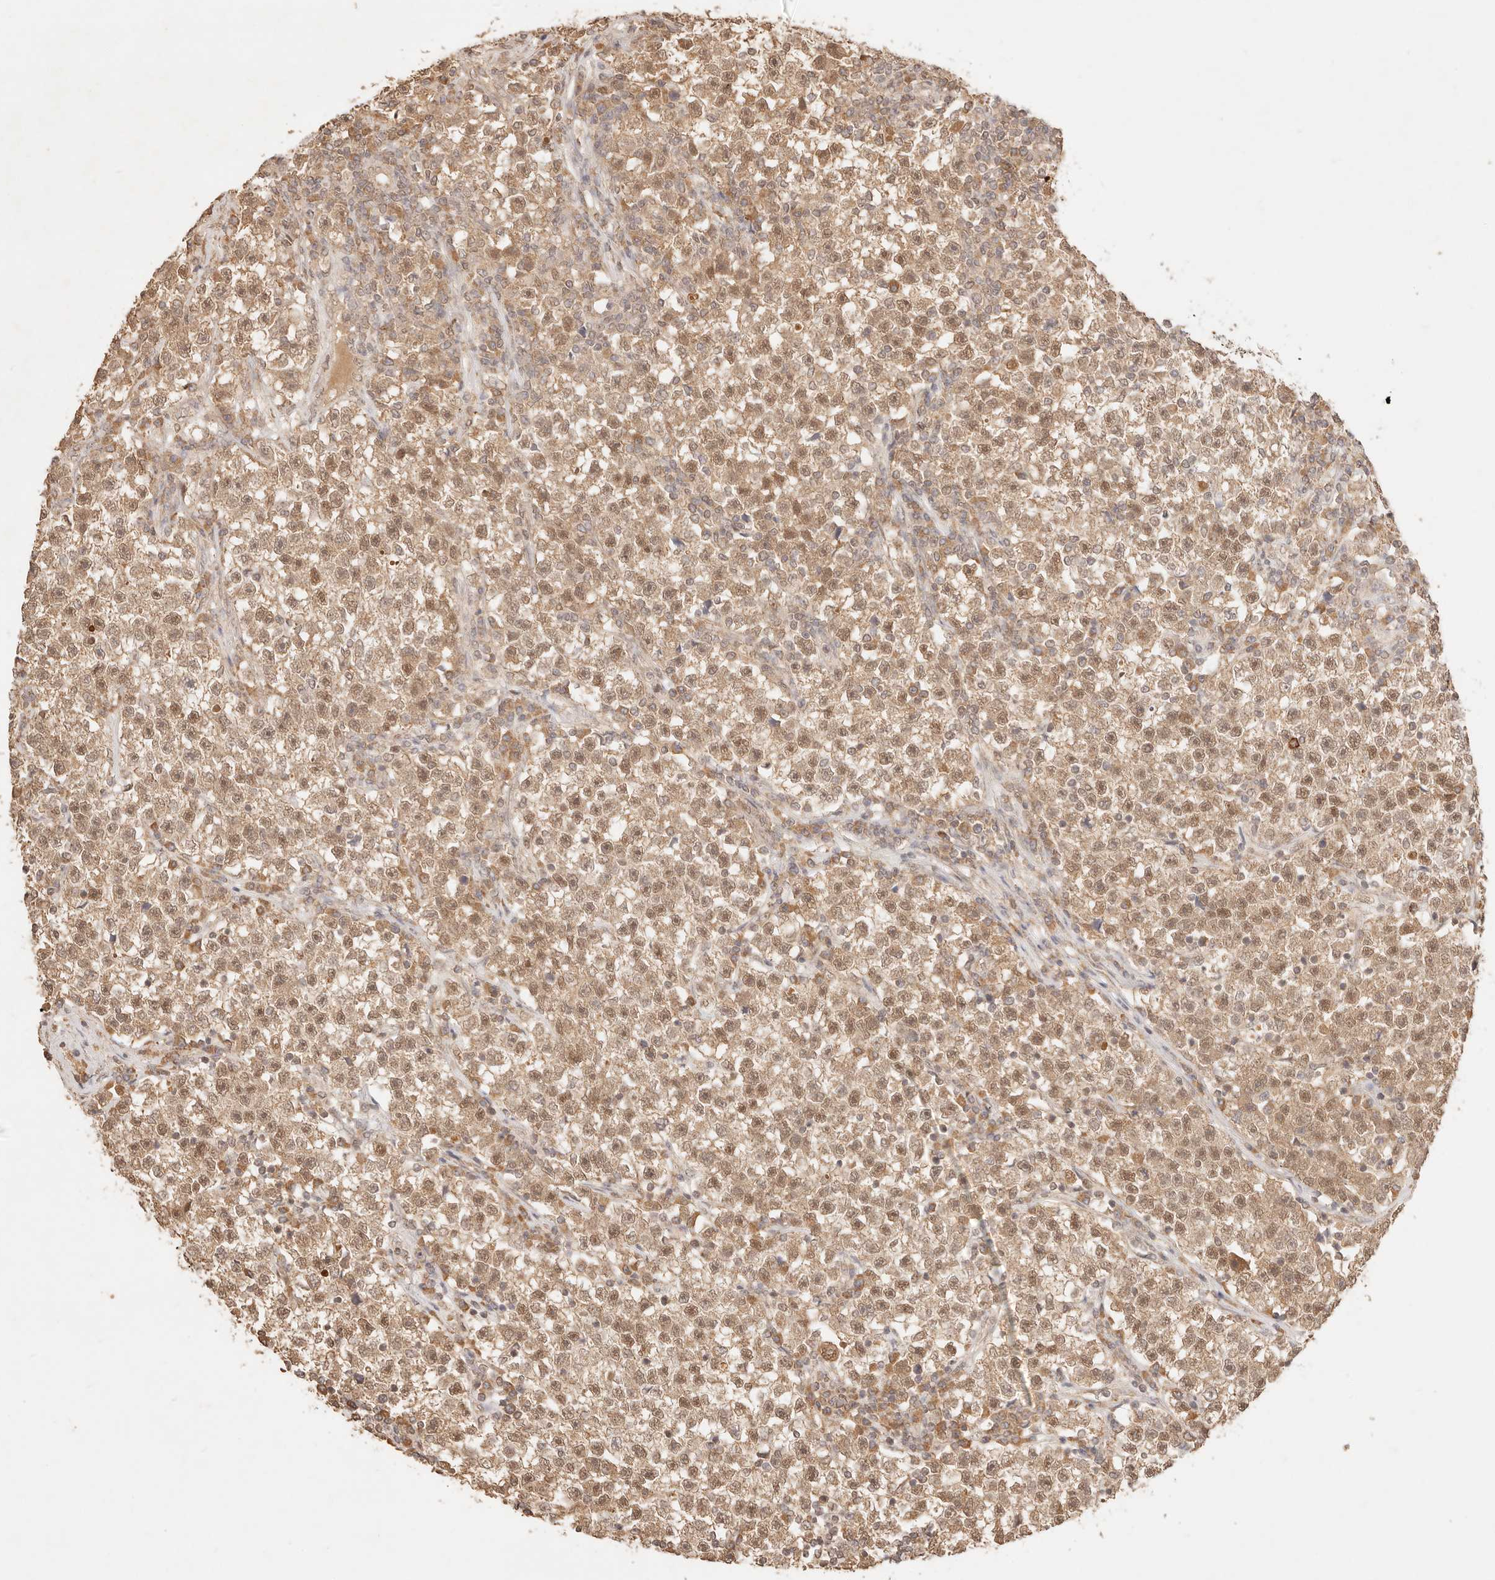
{"staining": {"intensity": "moderate", "quantity": ">75%", "location": "cytoplasmic/membranous,nuclear"}, "tissue": "testis cancer", "cell_type": "Tumor cells", "image_type": "cancer", "snomed": [{"axis": "morphology", "description": "Seminoma, NOS"}, {"axis": "topography", "description": "Testis"}], "caption": "A brown stain highlights moderate cytoplasmic/membranous and nuclear expression of a protein in testis seminoma tumor cells.", "gene": "TRIM11", "patient": {"sex": "male", "age": 22}}